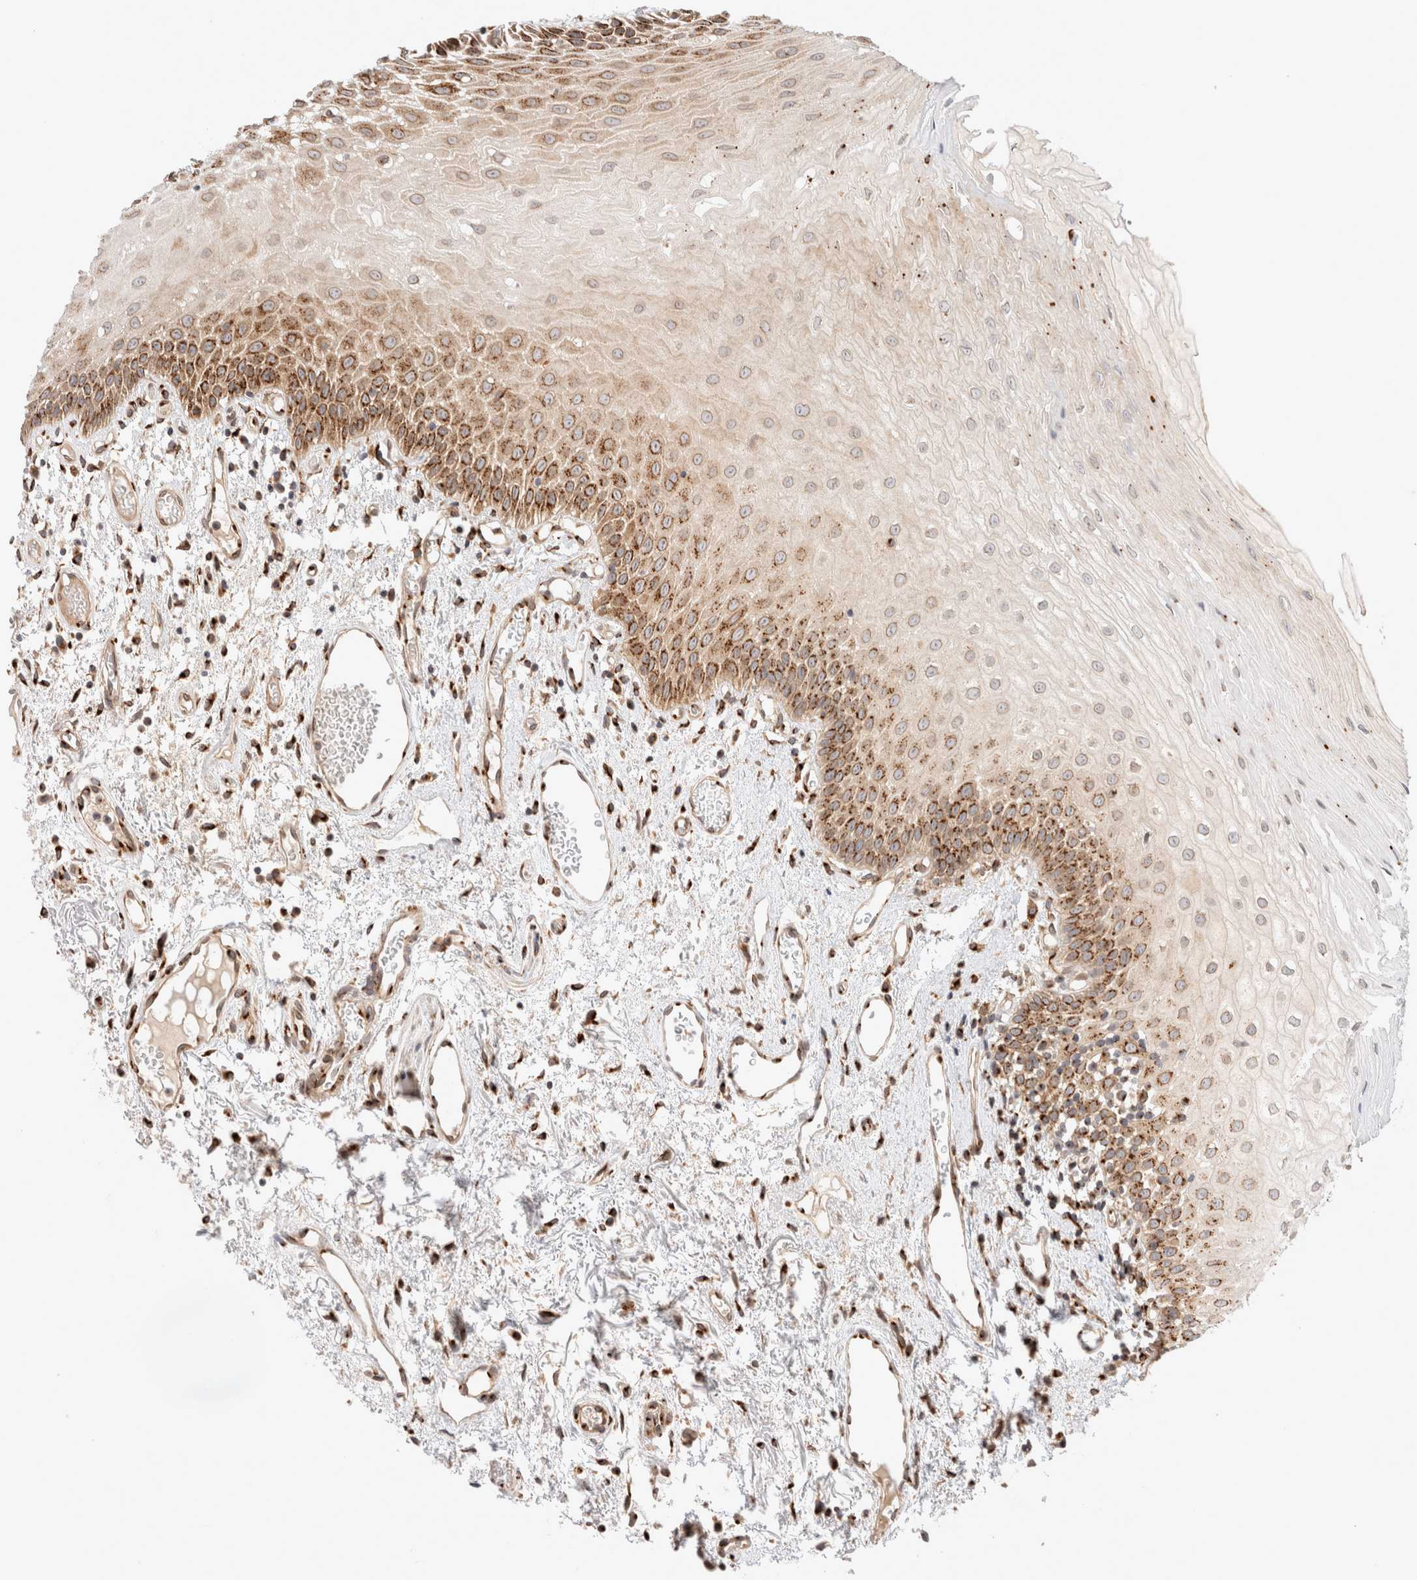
{"staining": {"intensity": "moderate", "quantity": ">75%", "location": "cytoplasmic/membranous"}, "tissue": "oral mucosa", "cell_type": "Squamous epithelial cells", "image_type": "normal", "snomed": [{"axis": "morphology", "description": "Normal tissue, NOS"}, {"axis": "topography", "description": "Oral tissue"}], "caption": "Human oral mucosa stained for a protein (brown) reveals moderate cytoplasmic/membranous positive expression in about >75% of squamous epithelial cells.", "gene": "GCN1", "patient": {"sex": "male", "age": 52}}